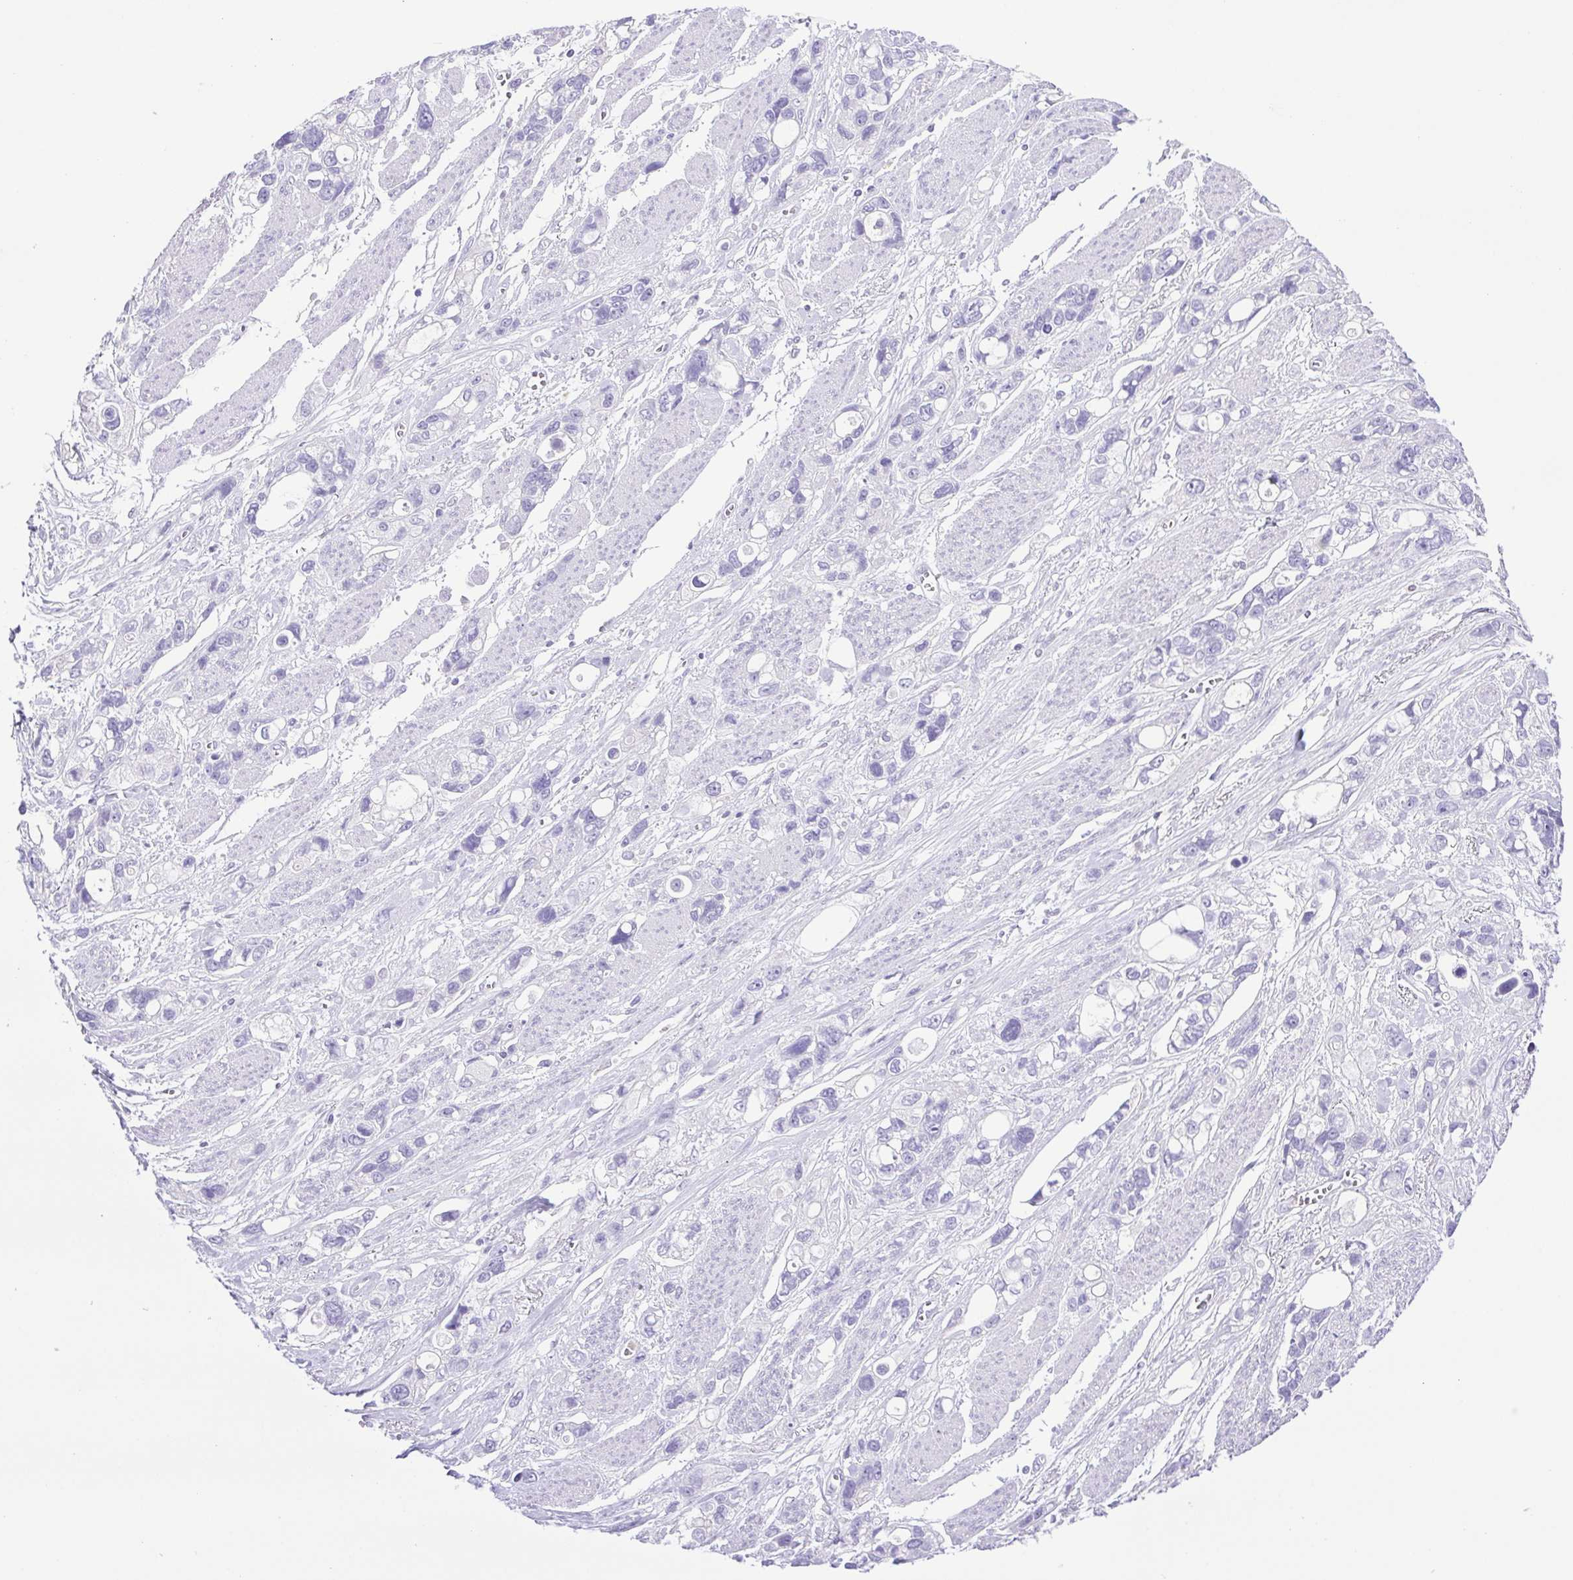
{"staining": {"intensity": "negative", "quantity": "none", "location": "none"}, "tissue": "stomach cancer", "cell_type": "Tumor cells", "image_type": "cancer", "snomed": [{"axis": "morphology", "description": "Adenocarcinoma, NOS"}, {"axis": "topography", "description": "Stomach, upper"}], "caption": "Stomach cancer (adenocarcinoma) was stained to show a protein in brown. There is no significant staining in tumor cells.", "gene": "SYNPR", "patient": {"sex": "female", "age": 81}}